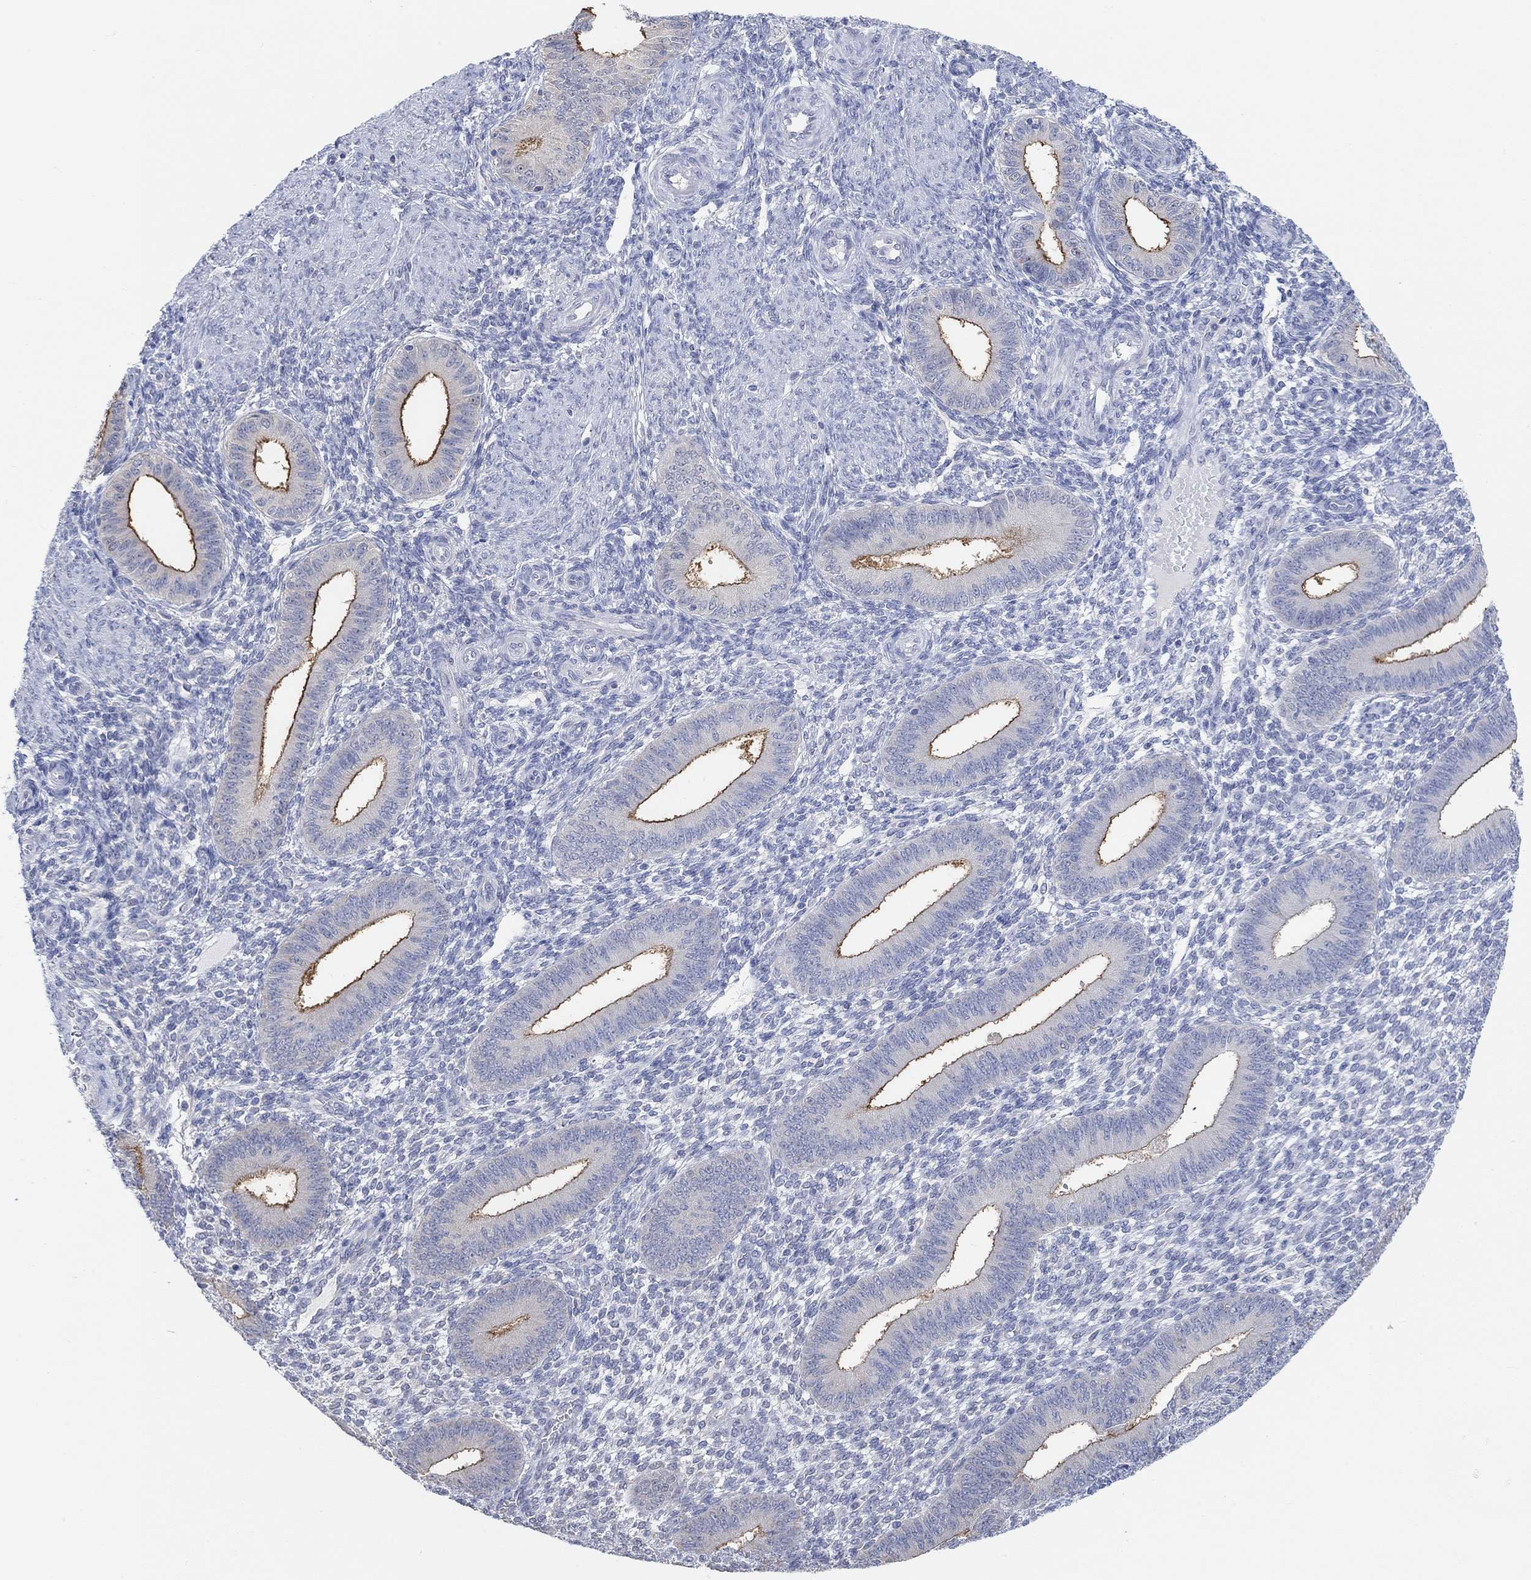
{"staining": {"intensity": "negative", "quantity": "none", "location": "none"}, "tissue": "endometrium", "cell_type": "Cells in endometrial stroma", "image_type": "normal", "snomed": [{"axis": "morphology", "description": "Normal tissue, NOS"}, {"axis": "topography", "description": "Endometrium"}], "caption": "Photomicrograph shows no significant protein staining in cells in endometrial stroma of benign endometrium.", "gene": "MUC1", "patient": {"sex": "female", "age": 39}}